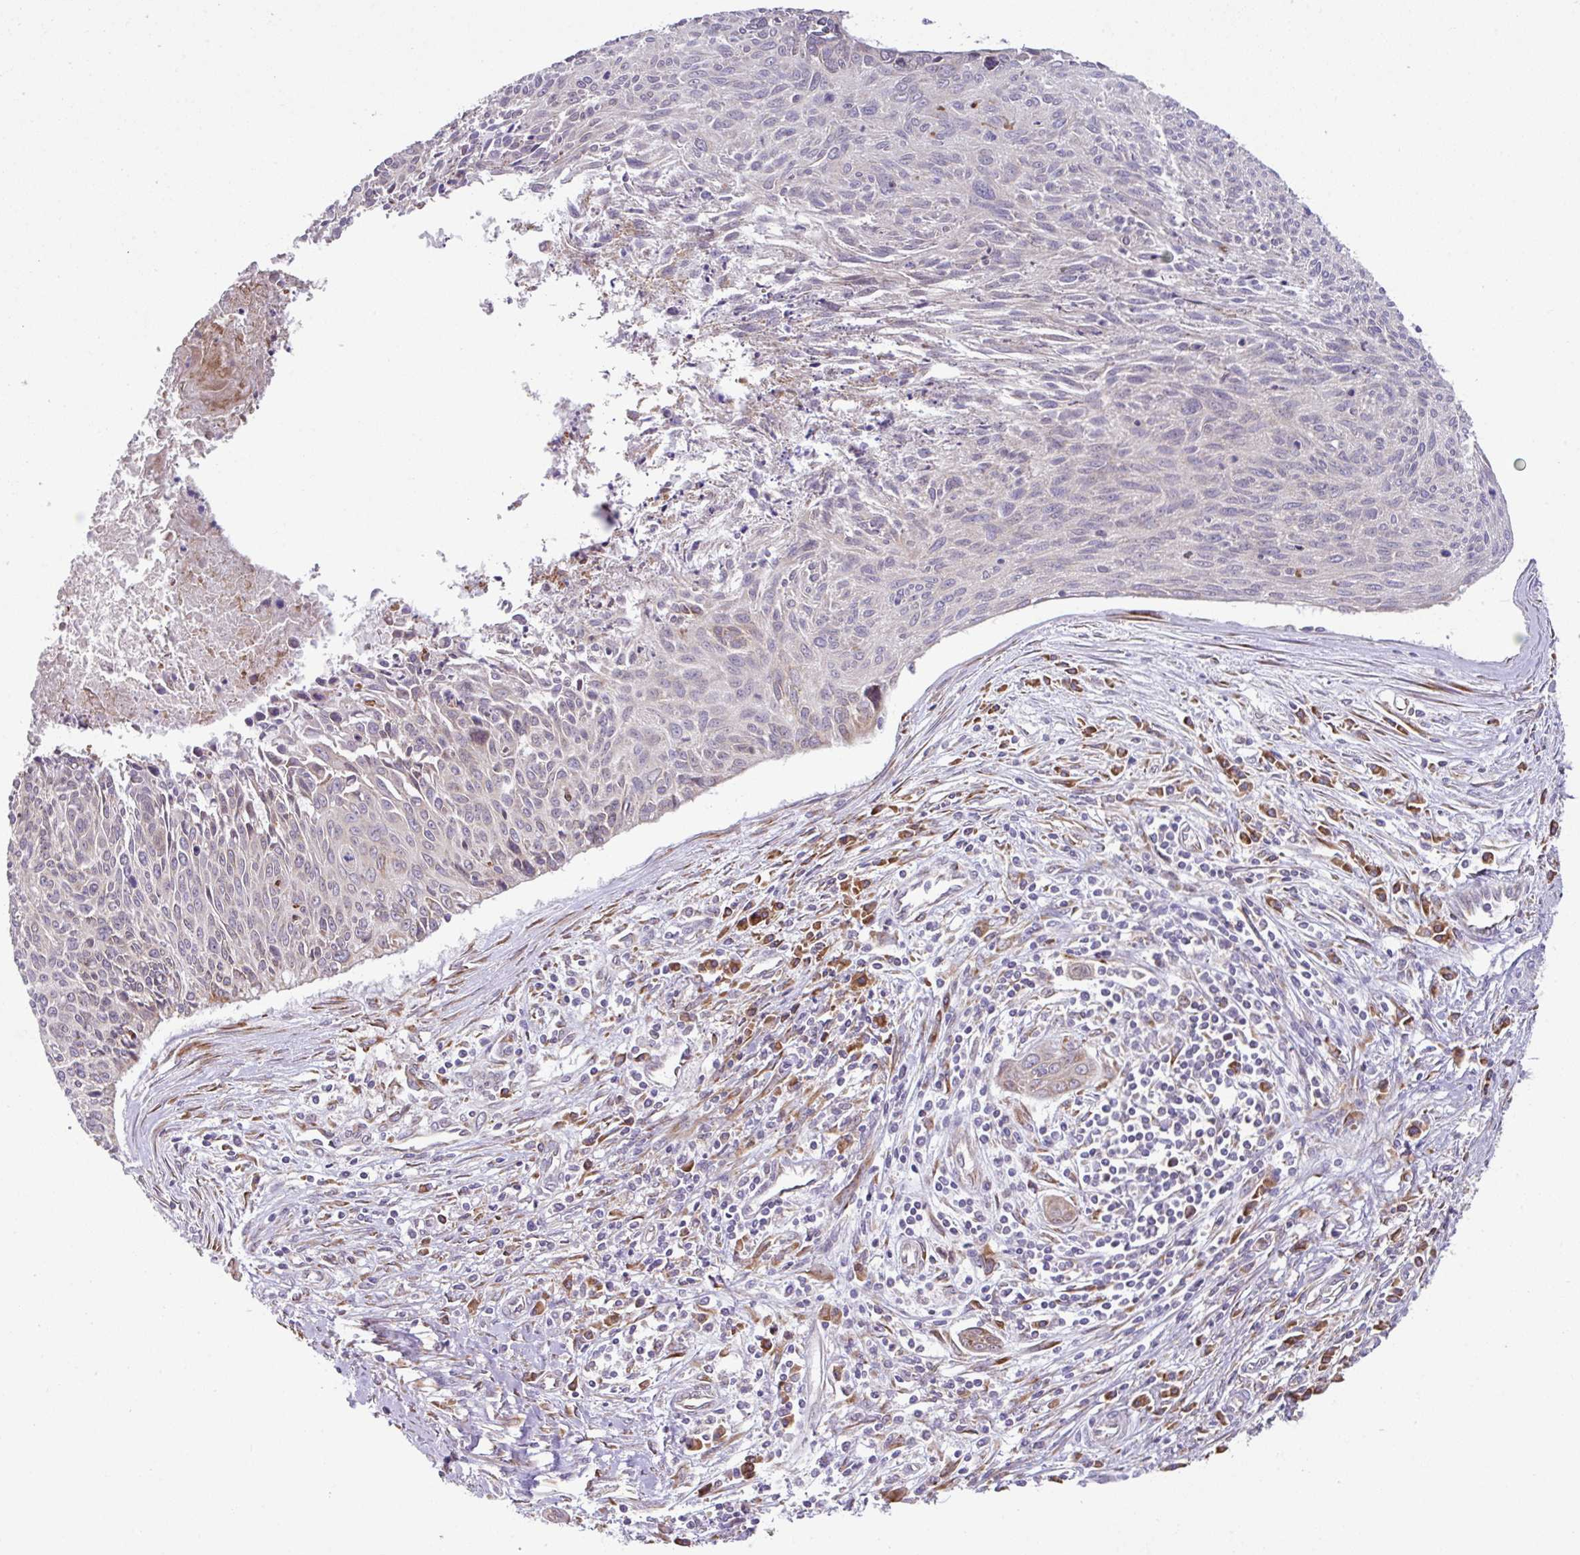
{"staining": {"intensity": "moderate", "quantity": "<25%", "location": "cytoplasmic/membranous"}, "tissue": "cervical cancer", "cell_type": "Tumor cells", "image_type": "cancer", "snomed": [{"axis": "morphology", "description": "Squamous cell carcinoma, NOS"}, {"axis": "topography", "description": "Cervix"}], "caption": "Protein expression analysis of human cervical cancer (squamous cell carcinoma) reveals moderate cytoplasmic/membranous expression in about <25% of tumor cells.", "gene": "SLC39A7", "patient": {"sex": "female", "age": 55}}